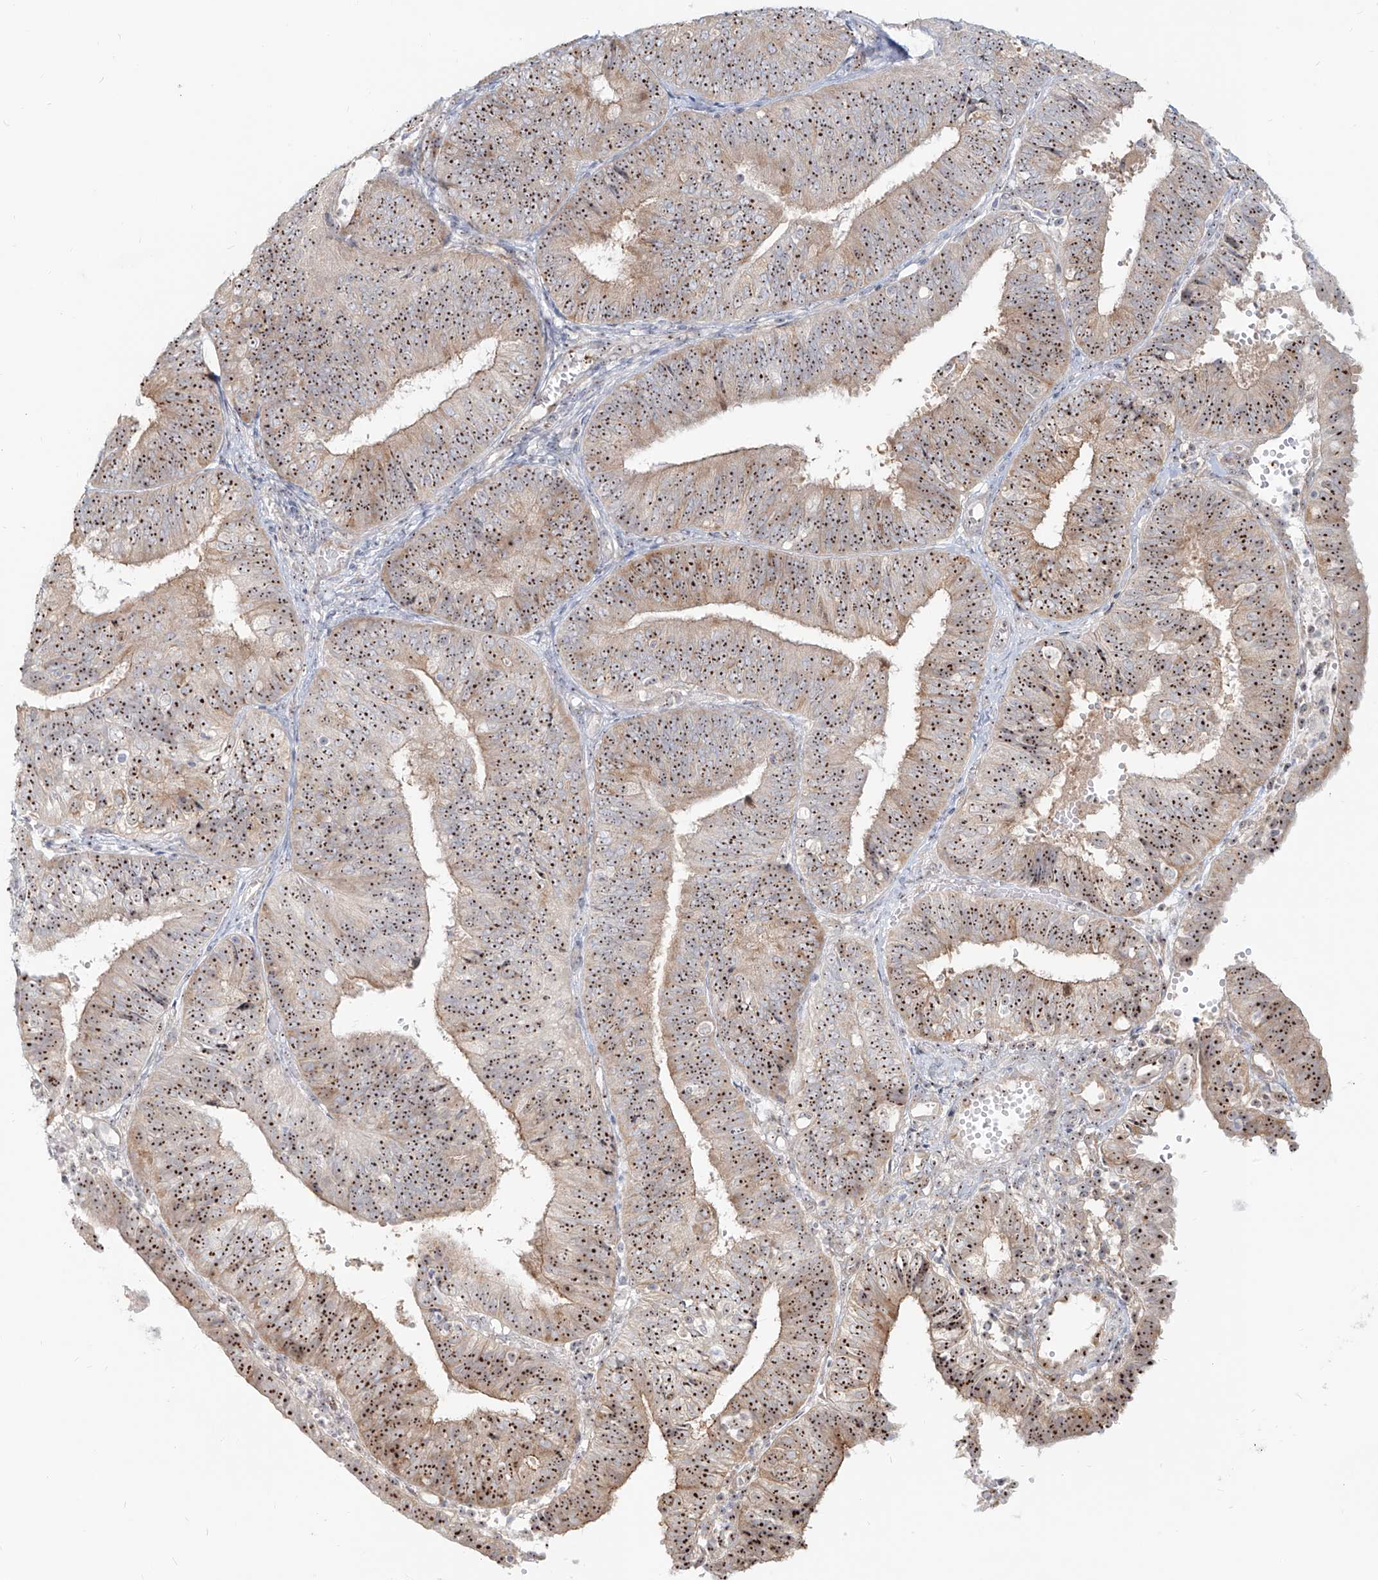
{"staining": {"intensity": "strong", "quantity": ">75%", "location": "cytoplasmic/membranous,nuclear"}, "tissue": "endometrial cancer", "cell_type": "Tumor cells", "image_type": "cancer", "snomed": [{"axis": "morphology", "description": "Adenocarcinoma, NOS"}, {"axis": "topography", "description": "Endometrium"}], "caption": "Tumor cells exhibit high levels of strong cytoplasmic/membranous and nuclear expression in approximately >75% of cells in endometrial adenocarcinoma. The protein is stained brown, and the nuclei are stained in blue (DAB IHC with brightfield microscopy, high magnification).", "gene": "BYSL", "patient": {"sex": "female", "age": 58}}